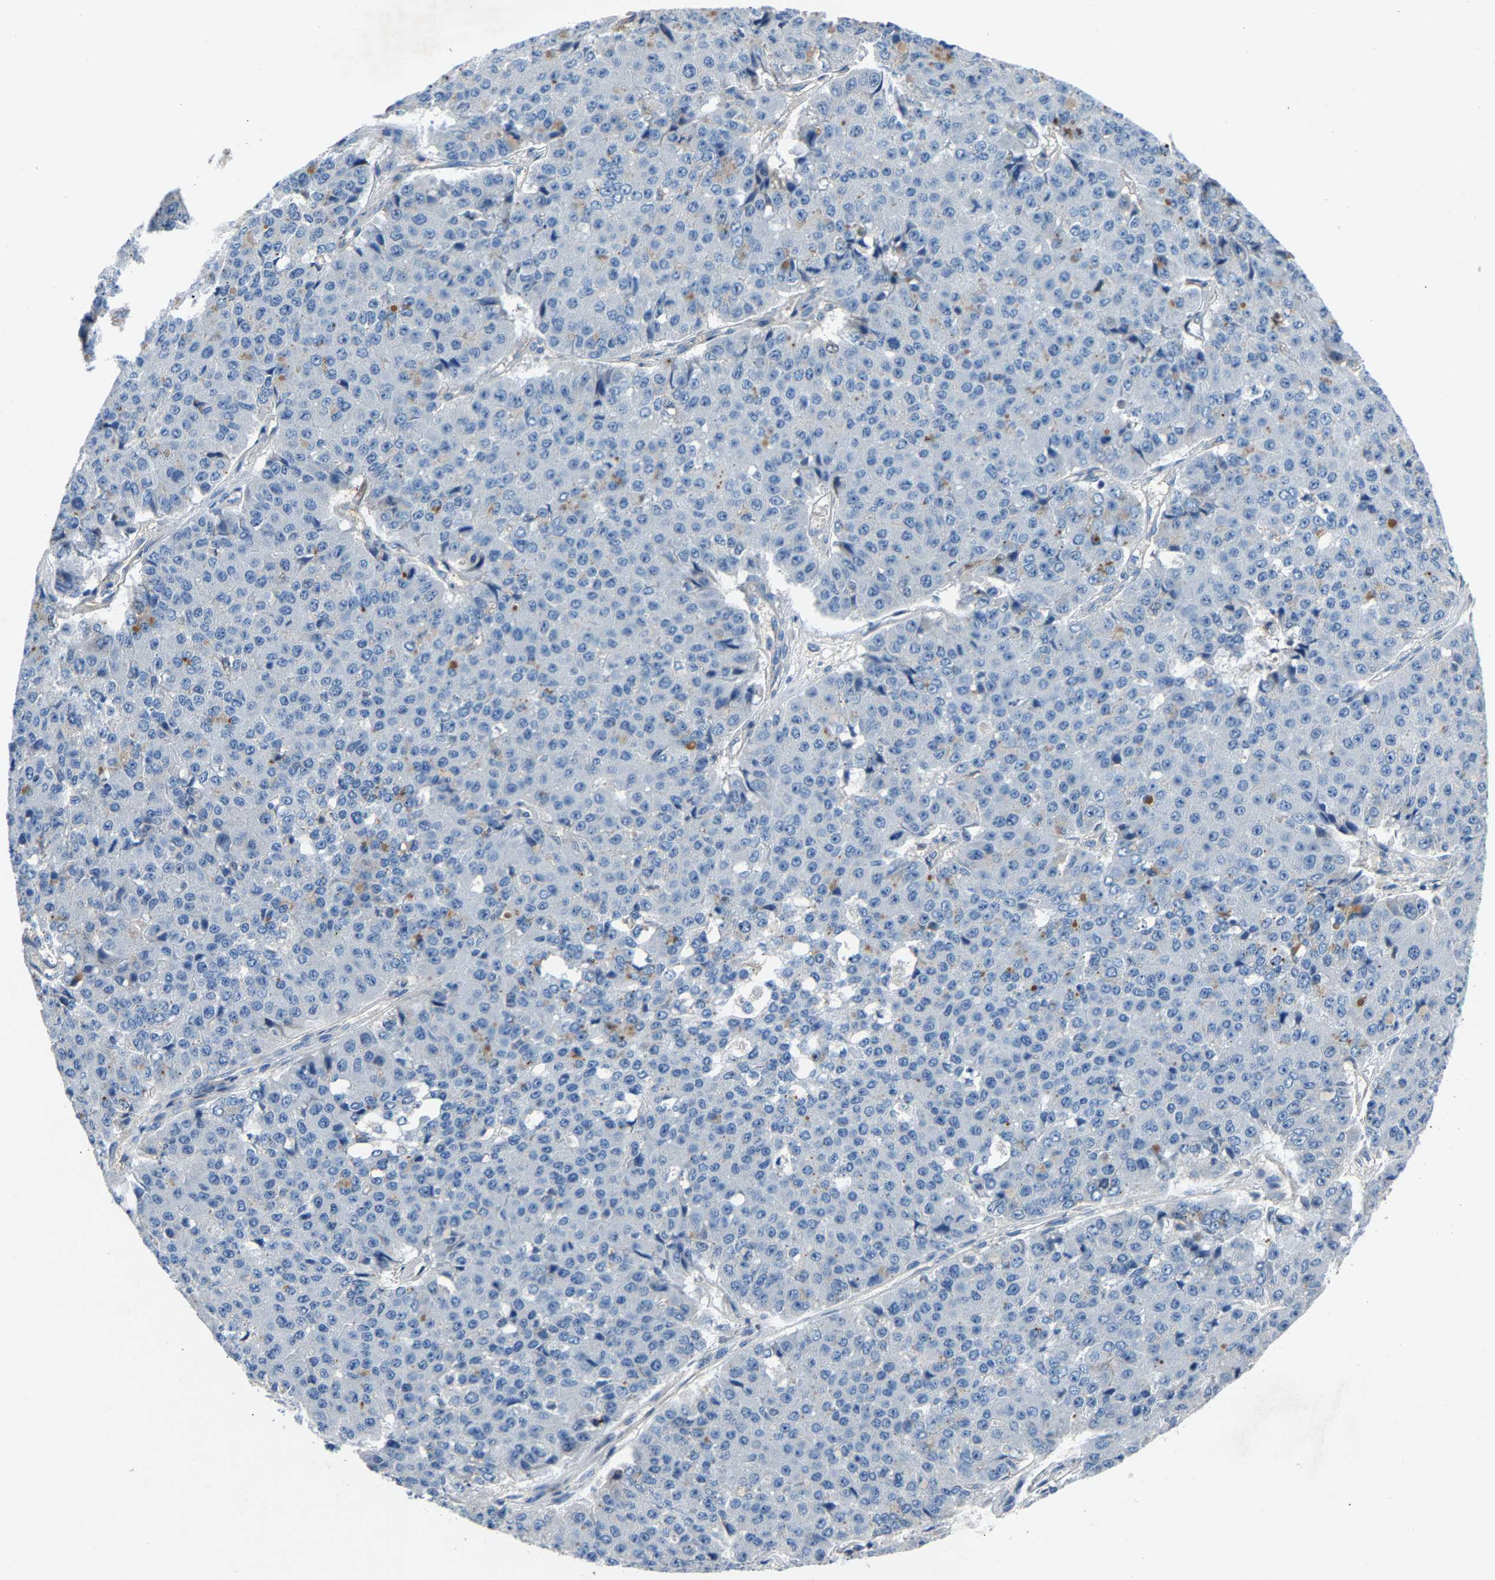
{"staining": {"intensity": "negative", "quantity": "none", "location": "none"}, "tissue": "pancreatic cancer", "cell_type": "Tumor cells", "image_type": "cancer", "snomed": [{"axis": "morphology", "description": "Adenocarcinoma, NOS"}, {"axis": "topography", "description": "Pancreas"}], "caption": "The micrograph shows no staining of tumor cells in pancreatic cancer.", "gene": "DNAAF5", "patient": {"sex": "male", "age": 50}}